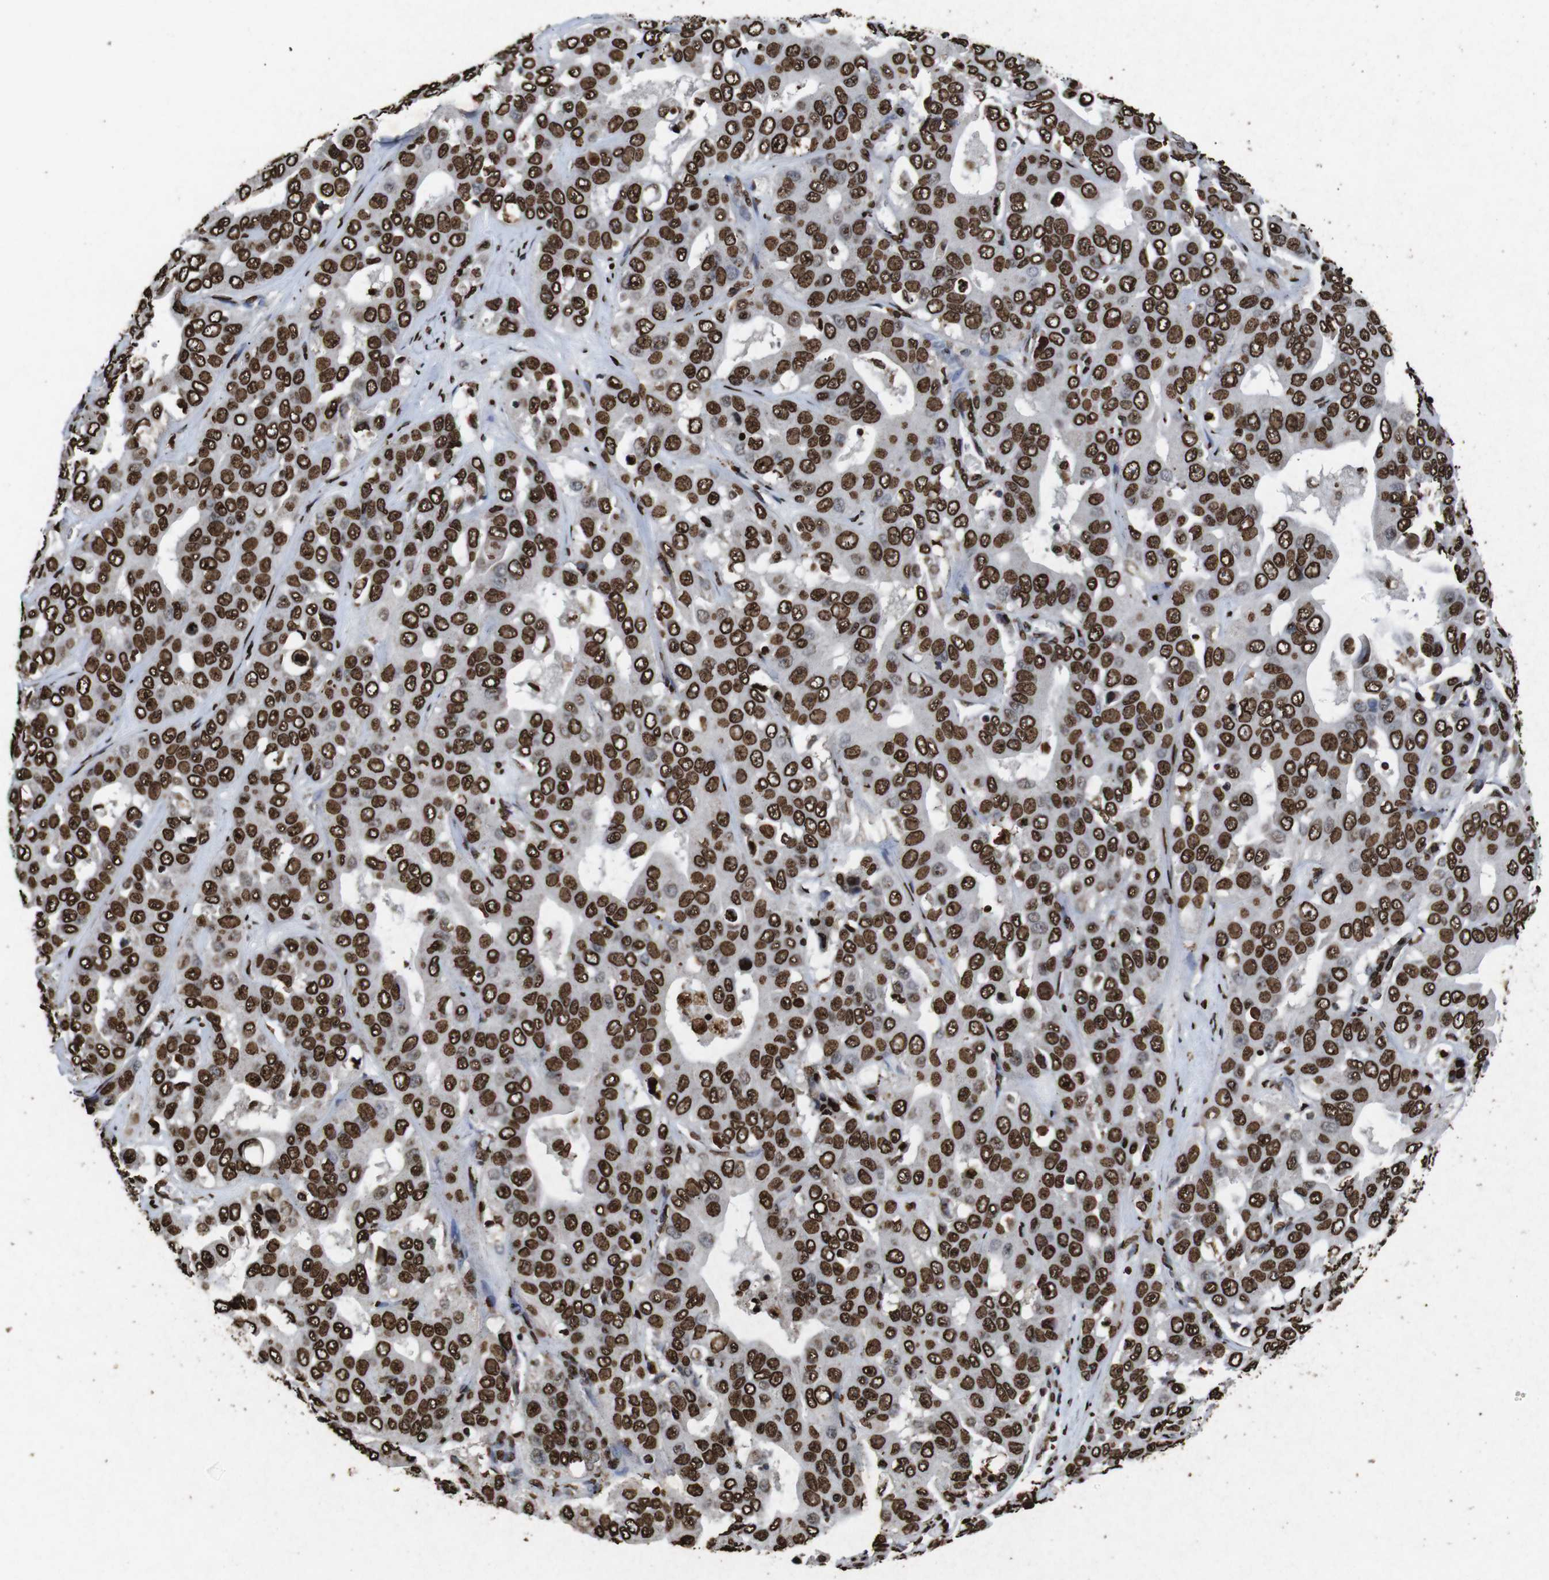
{"staining": {"intensity": "strong", "quantity": ">75%", "location": "nuclear"}, "tissue": "liver cancer", "cell_type": "Tumor cells", "image_type": "cancer", "snomed": [{"axis": "morphology", "description": "Cholangiocarcinoma"}, {"axis": "topography", "description": "Liver"}], "caption": "Protein staining demonstrates strong nuclear positivity in approximately >75% of tumor cells in liver cancer (cholangiocarcinoma).", "gene": "MDM2", "patient": {"sex": "female", "age": 52}}